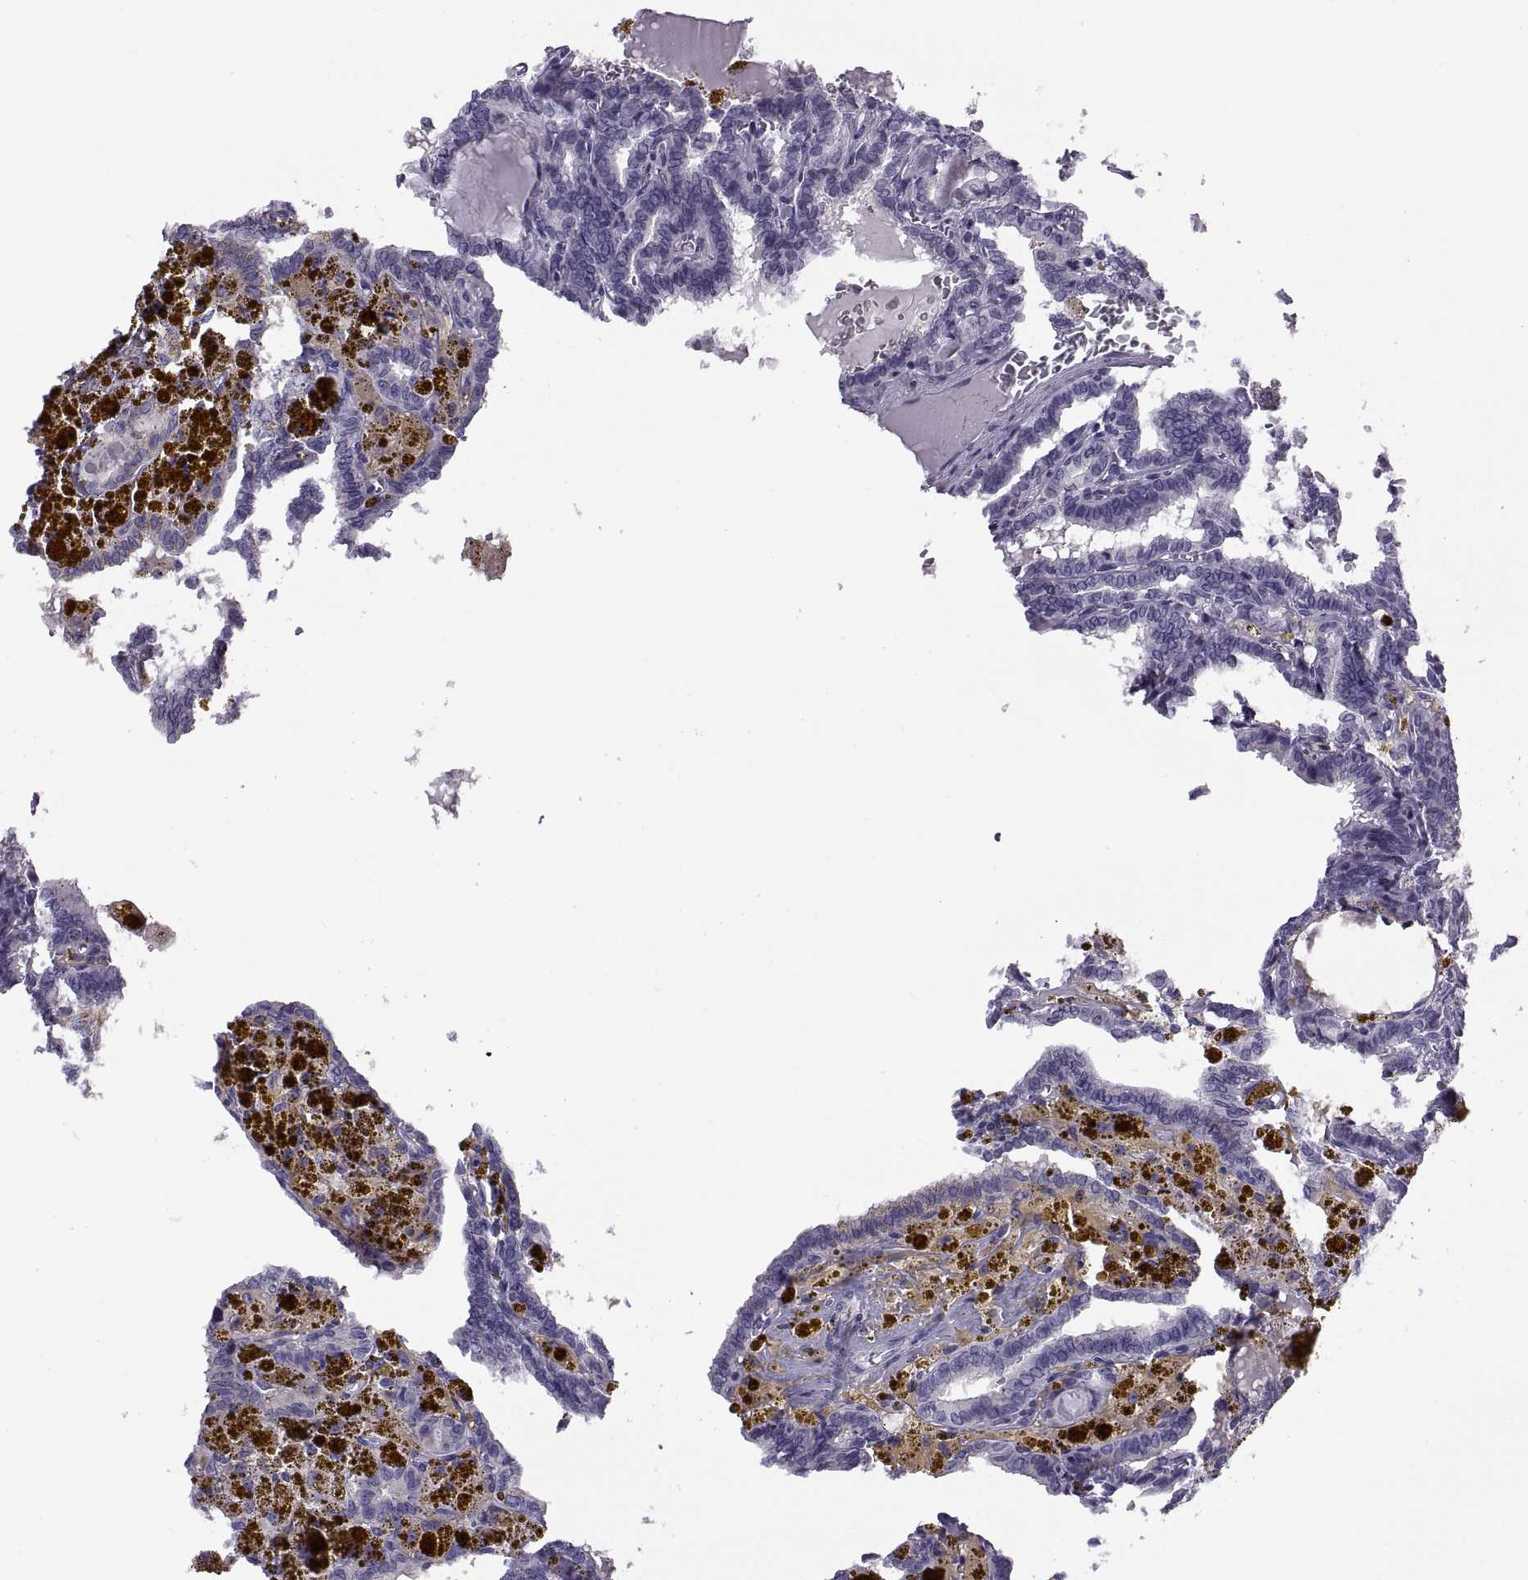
{"staining": {"intensity": "negative", "quantity": "none", "location": "none"}, "tissue": "thyroid cancer", "cell_type": "Tumor cells", "image_type": "cancer", "snomed": [{"axis": "morphology", "description": "Papillary adenocarcinoma, NOS"}, {"axis": "topography", "description": "Thyroid gland"}], "caption": "Micrograph shows no significant protein staining in tumor cells of thyroid cancer (papillary adenocarcinoma).", "gene": "MAGEB1", "patient": {"sex": "female", "age": 39}}